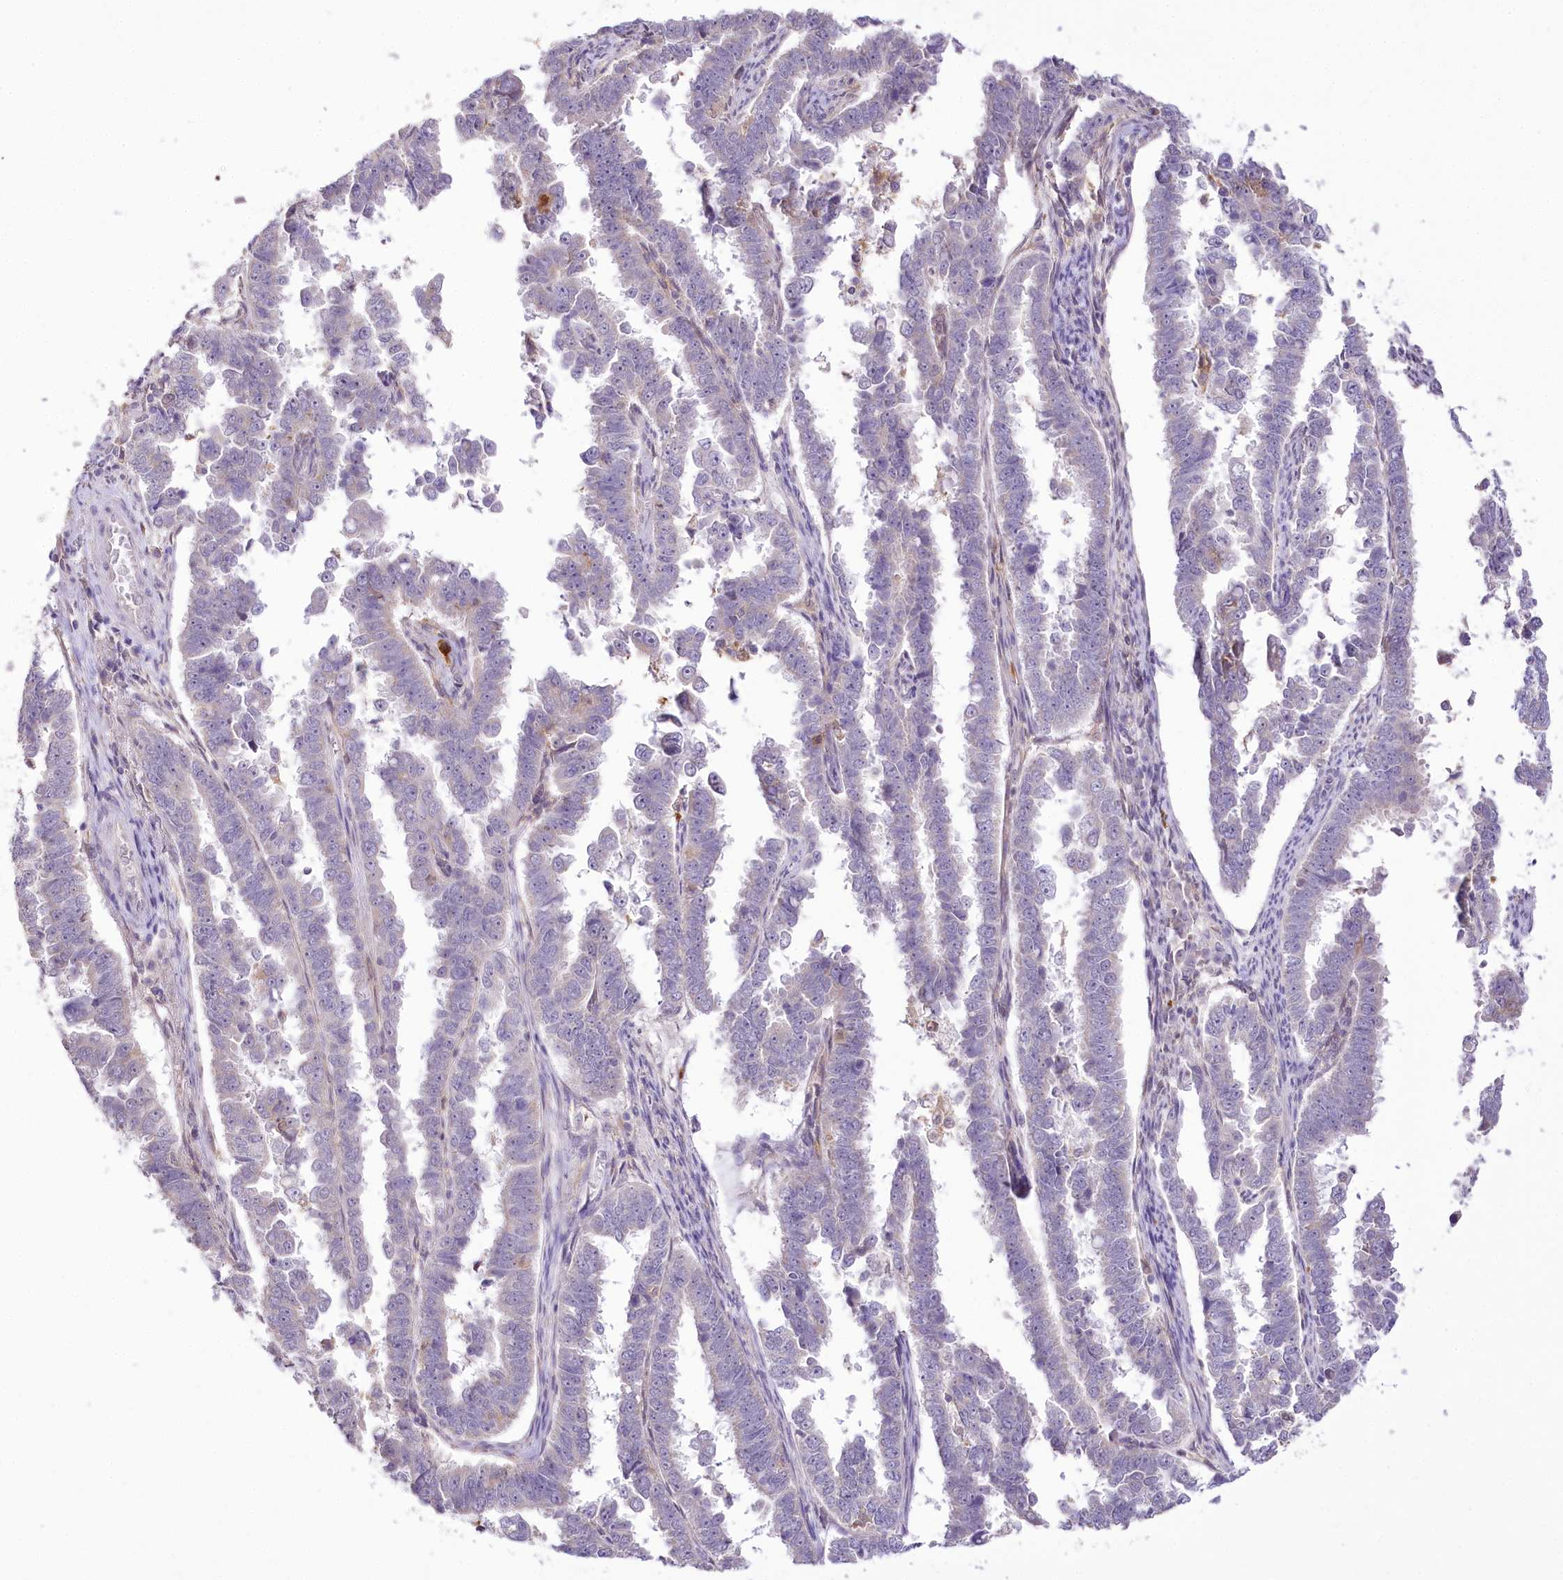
{"staining": {"intensity": "negative", "quantity": "none", "location": "none"}, "tissue": "endometrial cancer", "cell_type": "Tumor cells", "image_type": "cancer", "snomed": [{"axis": "morphology", "description": "Adenocarcinoma, NOS"}, {"axis": "topography", "description": "Endometrium"}], "caption": "The photomicrograph reveals no significant expression in tumor cells of endometrial cancer (adenocarcinoma).", "gene": "DPYD", "patient": {"sex": "female", "age": 75}}